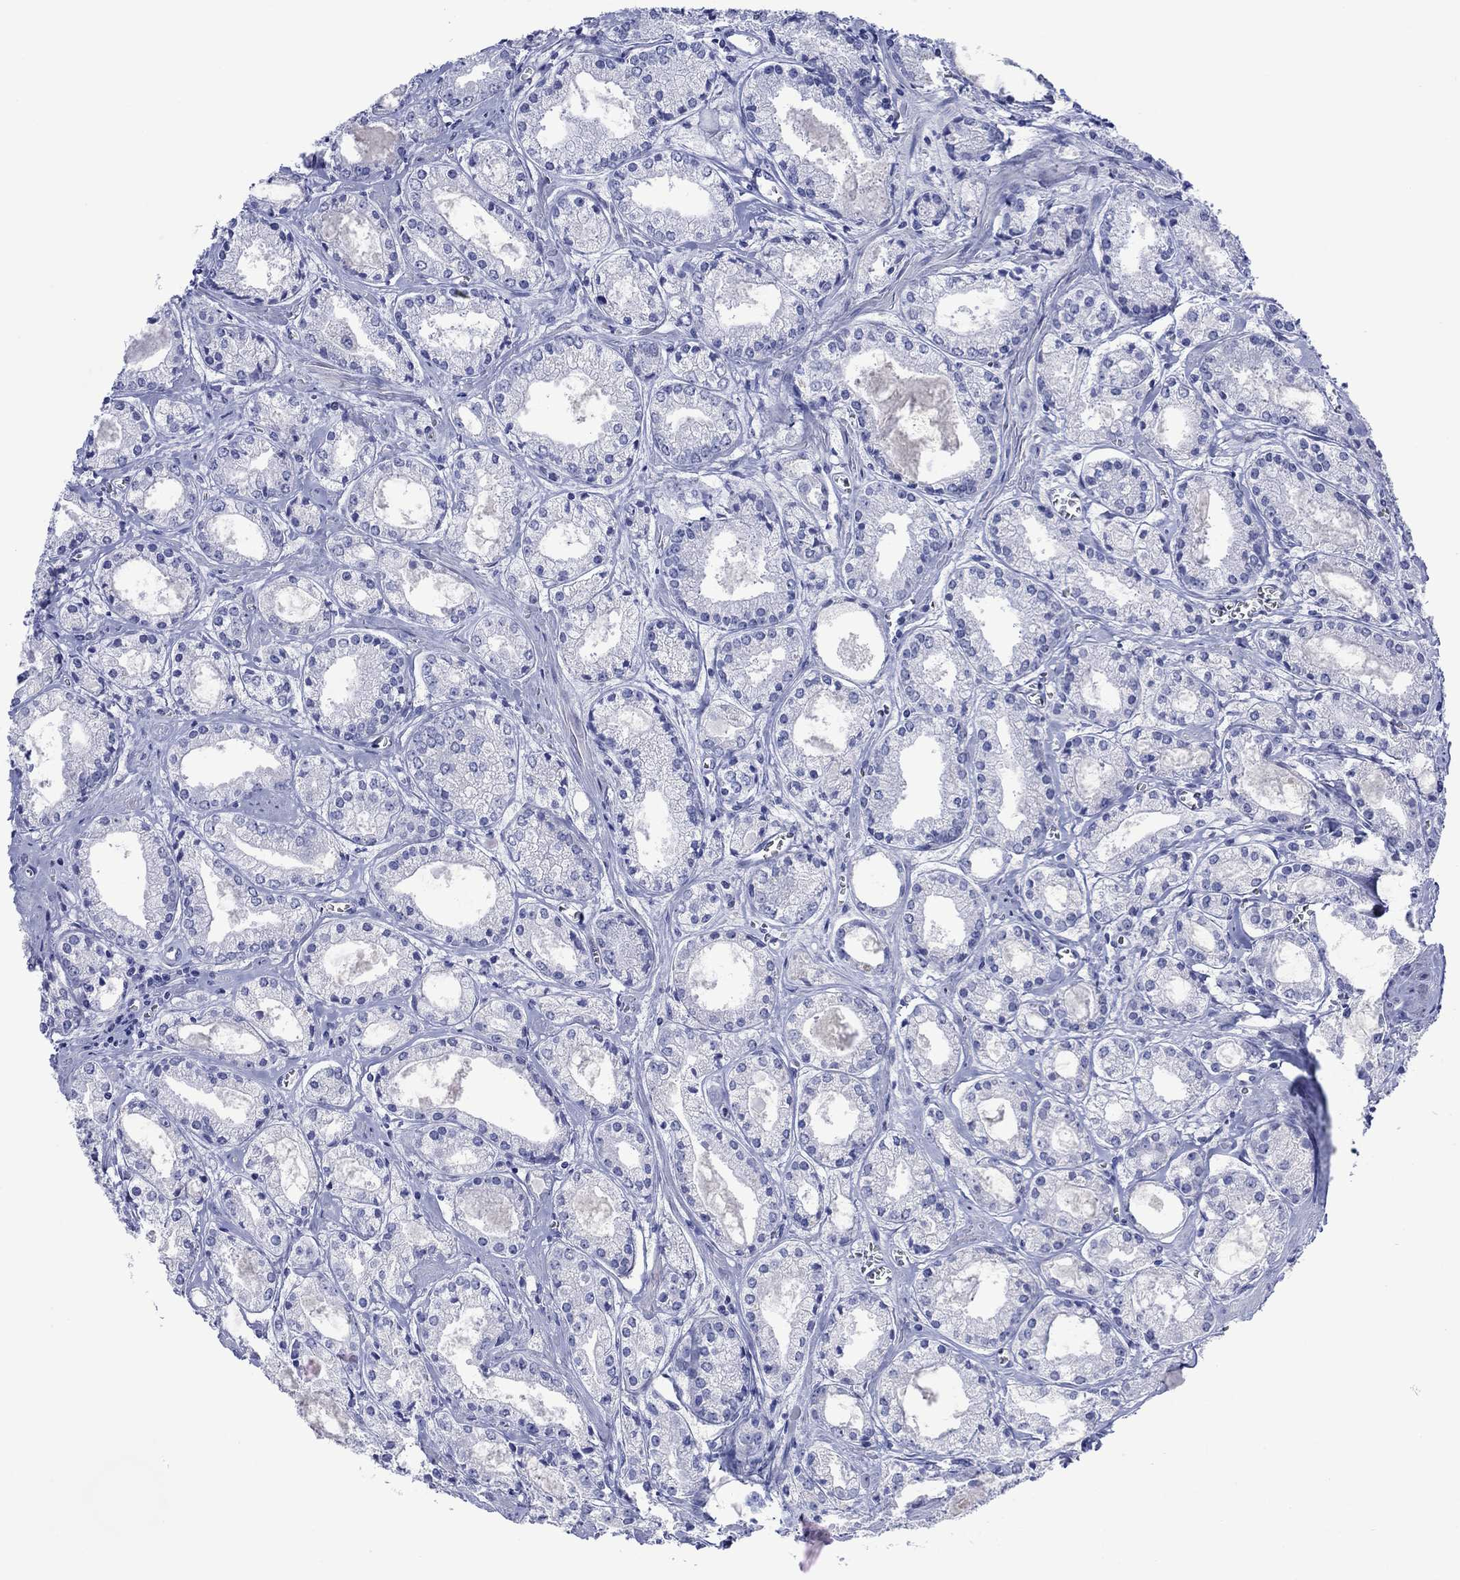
{"staining": {"intensity": "negative", "quantity": "none", "location": "none"}, "tissue": "prostate cancer", "cell_type": "Tumor cells", "image_type": "cancer", "snomed": [{"axis": "morphology", "description": "Adenocarcinoma, NOS"}, {"axis": "topography", "description": "Prostate"}], "caption": "The image shows no significant staining in tumor cells of prostate cancer (adenocarcinoma).", "gene": "MLANA", "patient": {"sex": "male", "age": 72}}